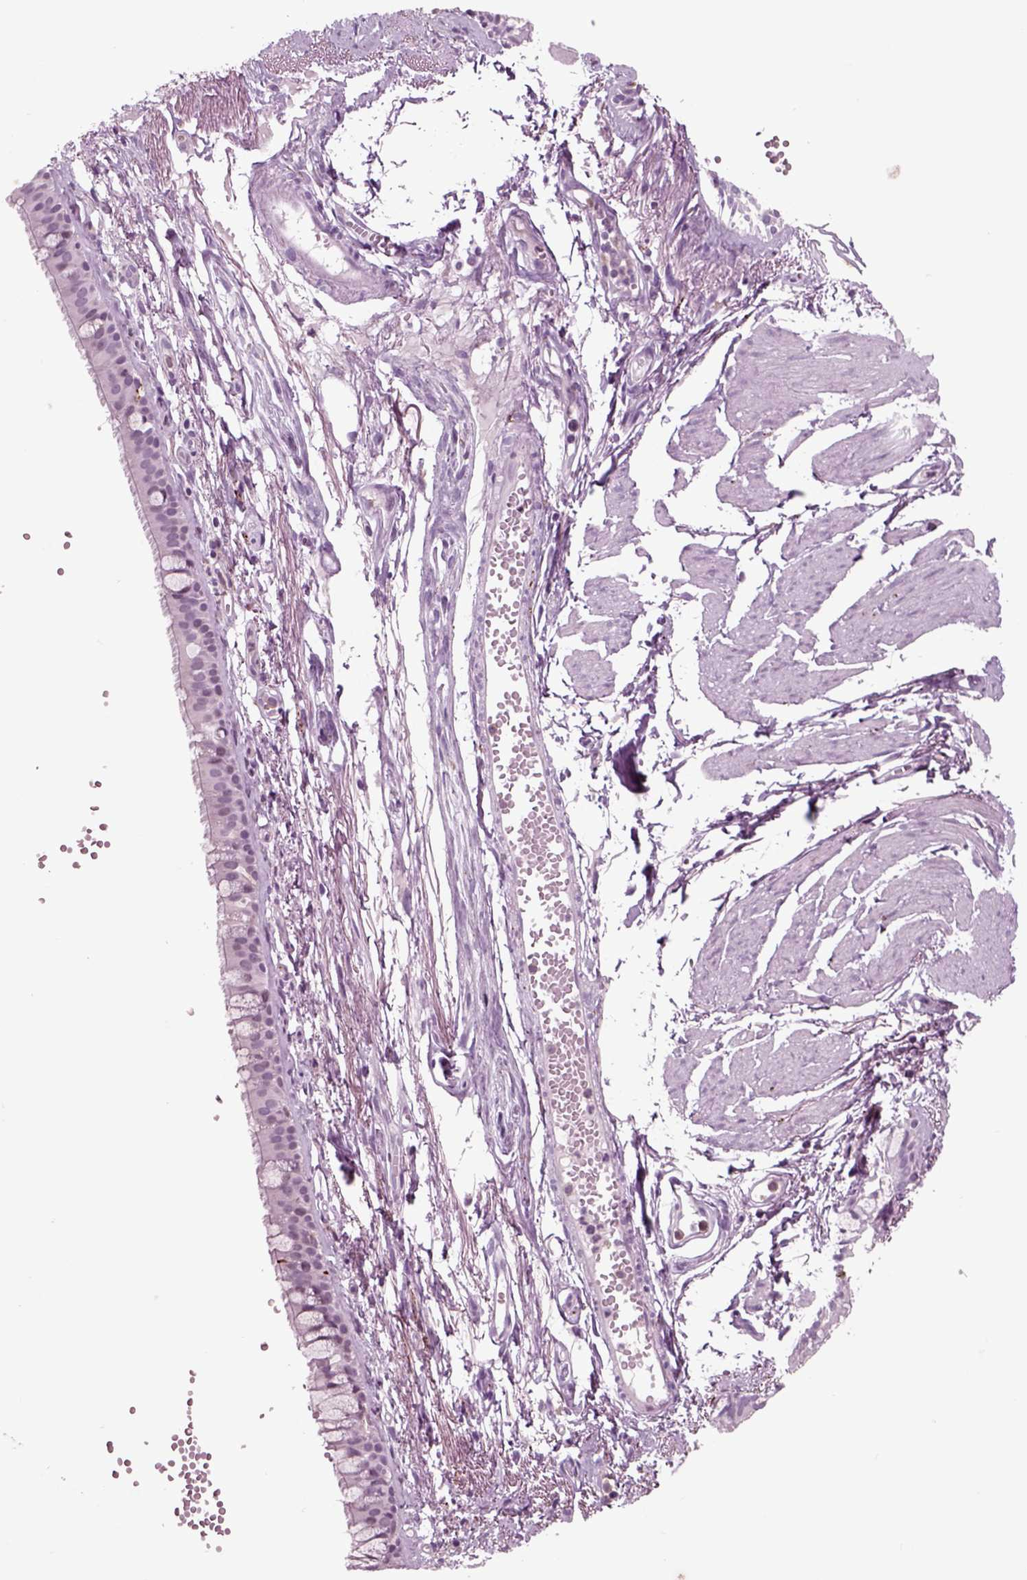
{"staining": {"intensity": "negative", "quantity": "none", "location": "none"}, "tissue": "soft tissue", "cell_type": "Fibroblasts", "image_type": "normal", "snomed": [{"axis": "morphology", "description": "Normal tissue, NOS"}, {"axis": "morphology", "description": "Squamous cell carcinoma, NOS"}, {"axis": "topography", "description": "Cartilage tissue"}, {"axis": "topography", "description": "Lung"}], "caption": "Protein analysis of normal soft tissue exhibits no significant positivity in fibroblasts. (Brightfield microscopy of DAB IHC at high magnification).", "gene": "CHGB", "patient": {"sex": "male", "age": 66}}